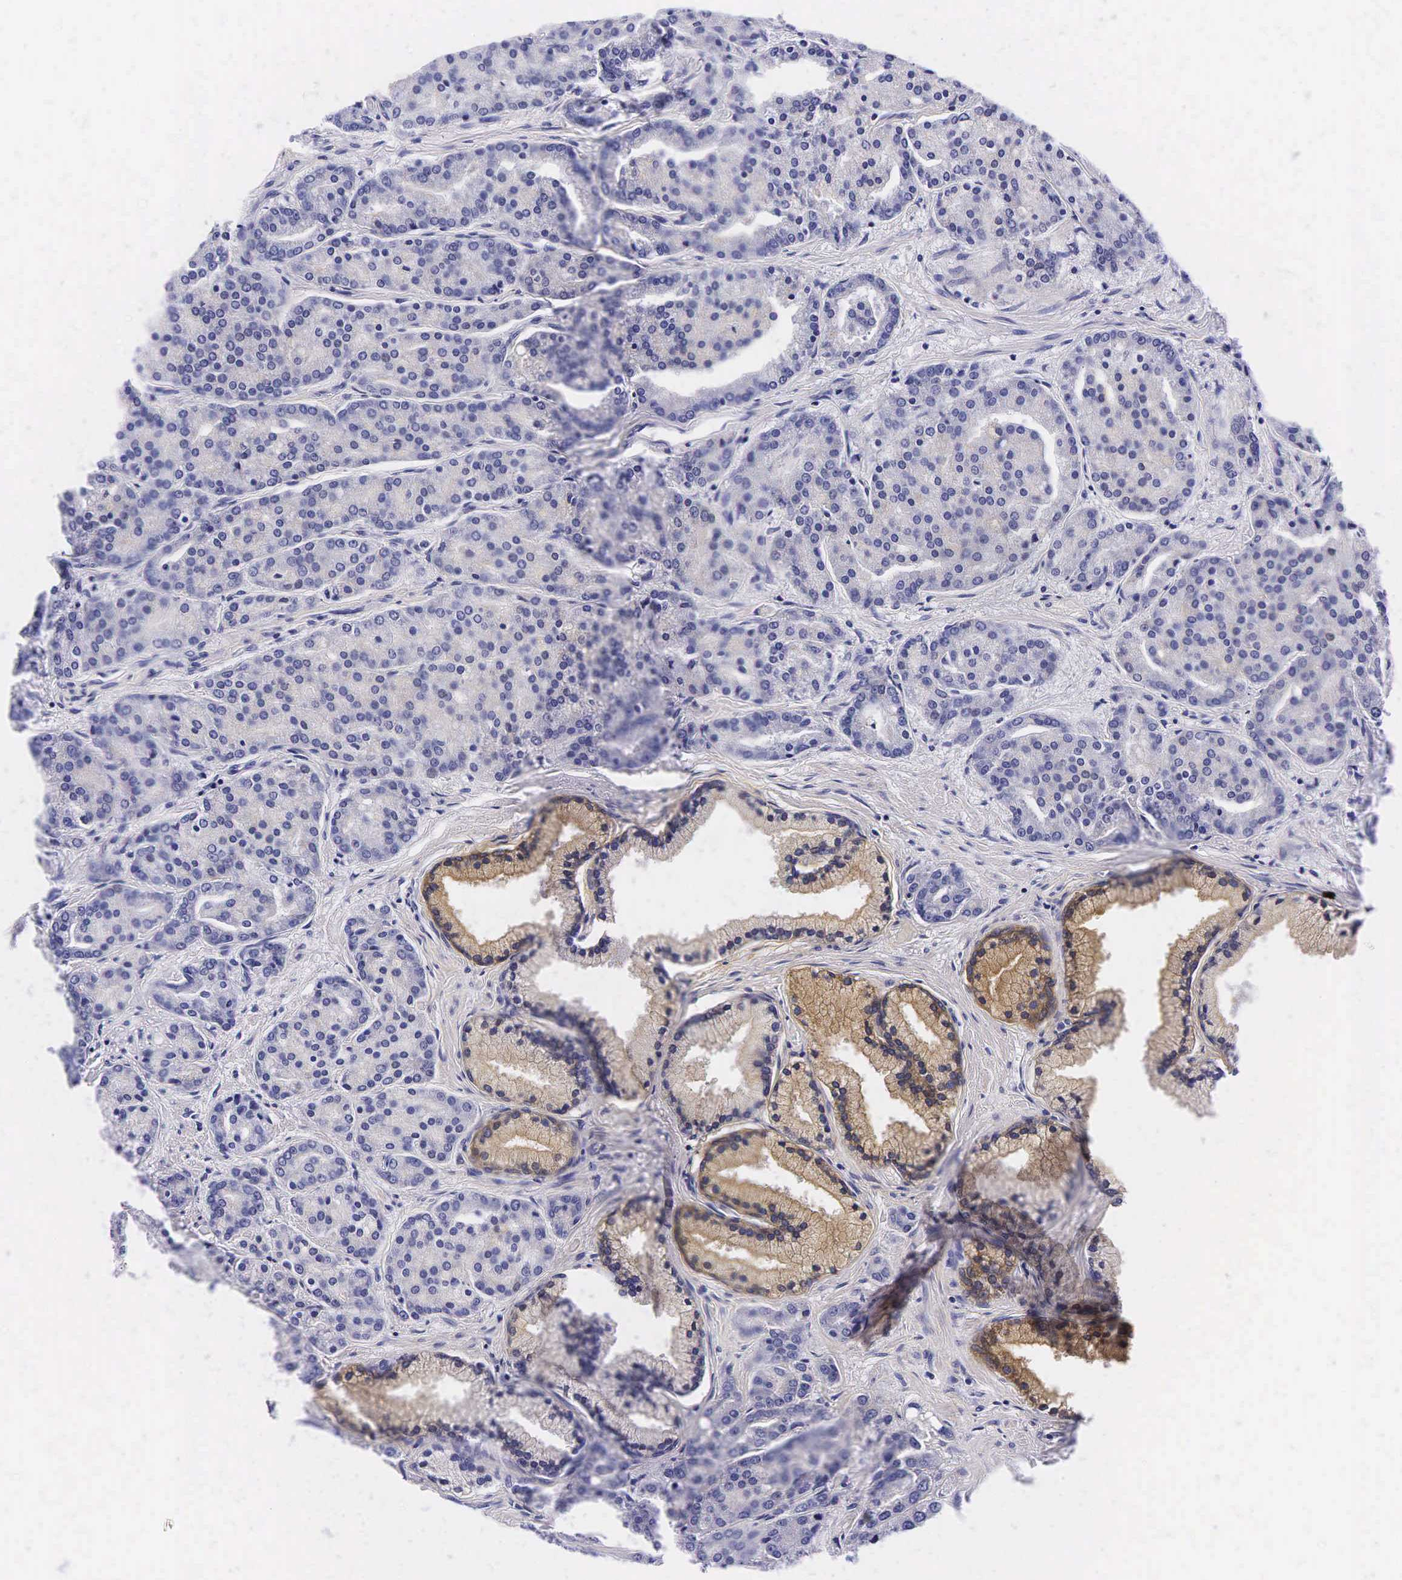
{"staining": {"intensity": "moderate", "quantity": "25%-75%", "location": "cytoplasmic/membranous"}, "tissue": "prostate cancer", "cell_type": "Tumor cells", "image_type": "cancer", "snomed": [{"axis": "morphology", "description": "Adenocarcinoma, High grade"}, {"axis": "topography", "description": "Prostate"}], "caption": "Tumor cells show moderate cytoplasmic/membranous staining in approximately 25%-75% of cells in prostate cancer (high-grade adenocarcinoma).", "gene": "KLK3", "patient": {"sex": "male", "age": 64}}